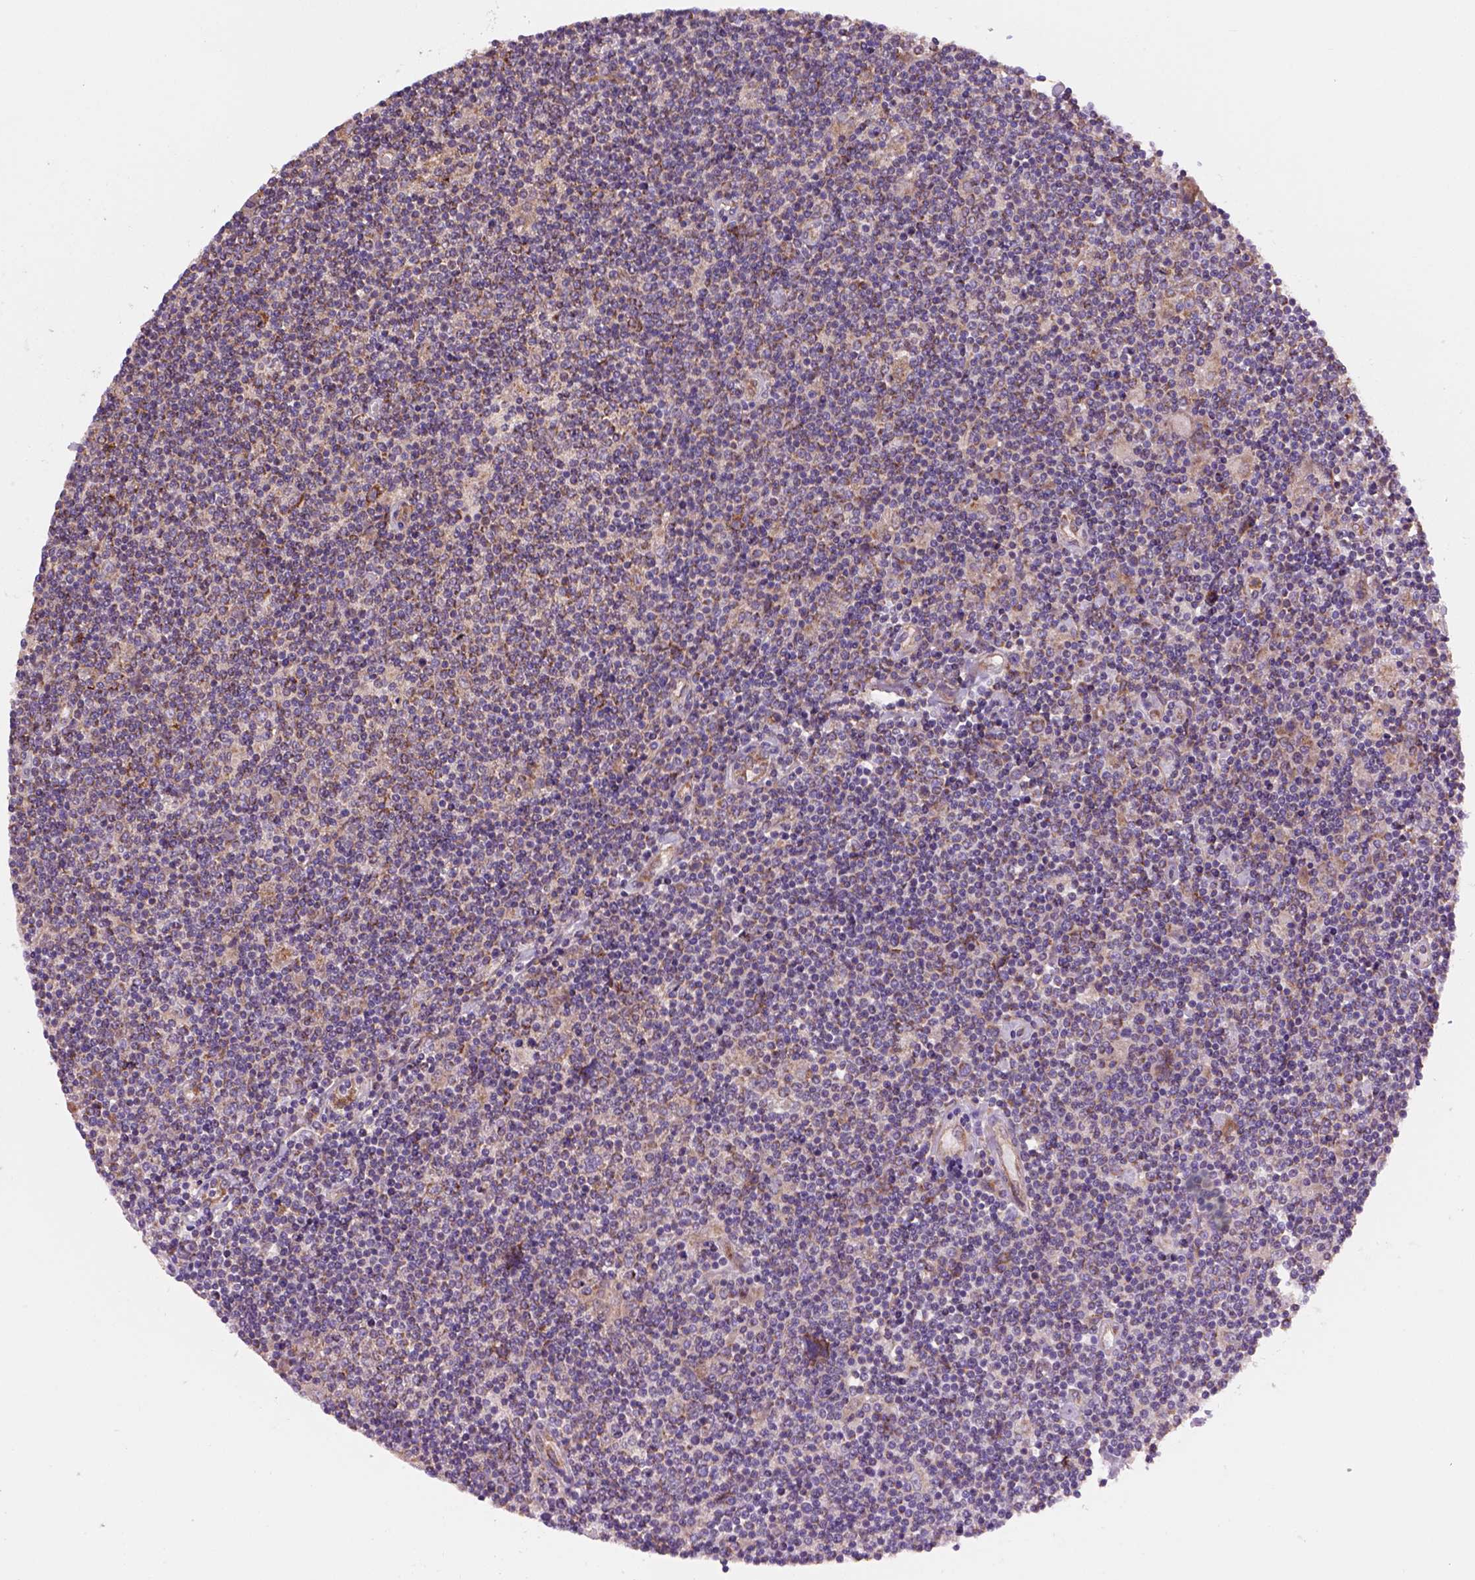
{"staining": {"intensity": "weak", "quantity": "25%-75%", "location": "cytoplasmic/membranous"}, "tissue": "lymphoma", "cell_type": "Tumor cells", "image_type": "cancer", "snomed": [{"axis": "morphology", "description": "Hodgkin's disease, NOS"}, {"axis": "topography", "description": "Lymph node"}], "caption": "Immunohistochemical staining of human Hodgkin's disease displays weak cytoplasmic/membranous protein staining in approximately 25%-75% of tumor cells. The protein is shown in brown color, while the nuclei are stained blue.", "gene": "WARS2", "patient": {"sex": "male", "age": 40}}